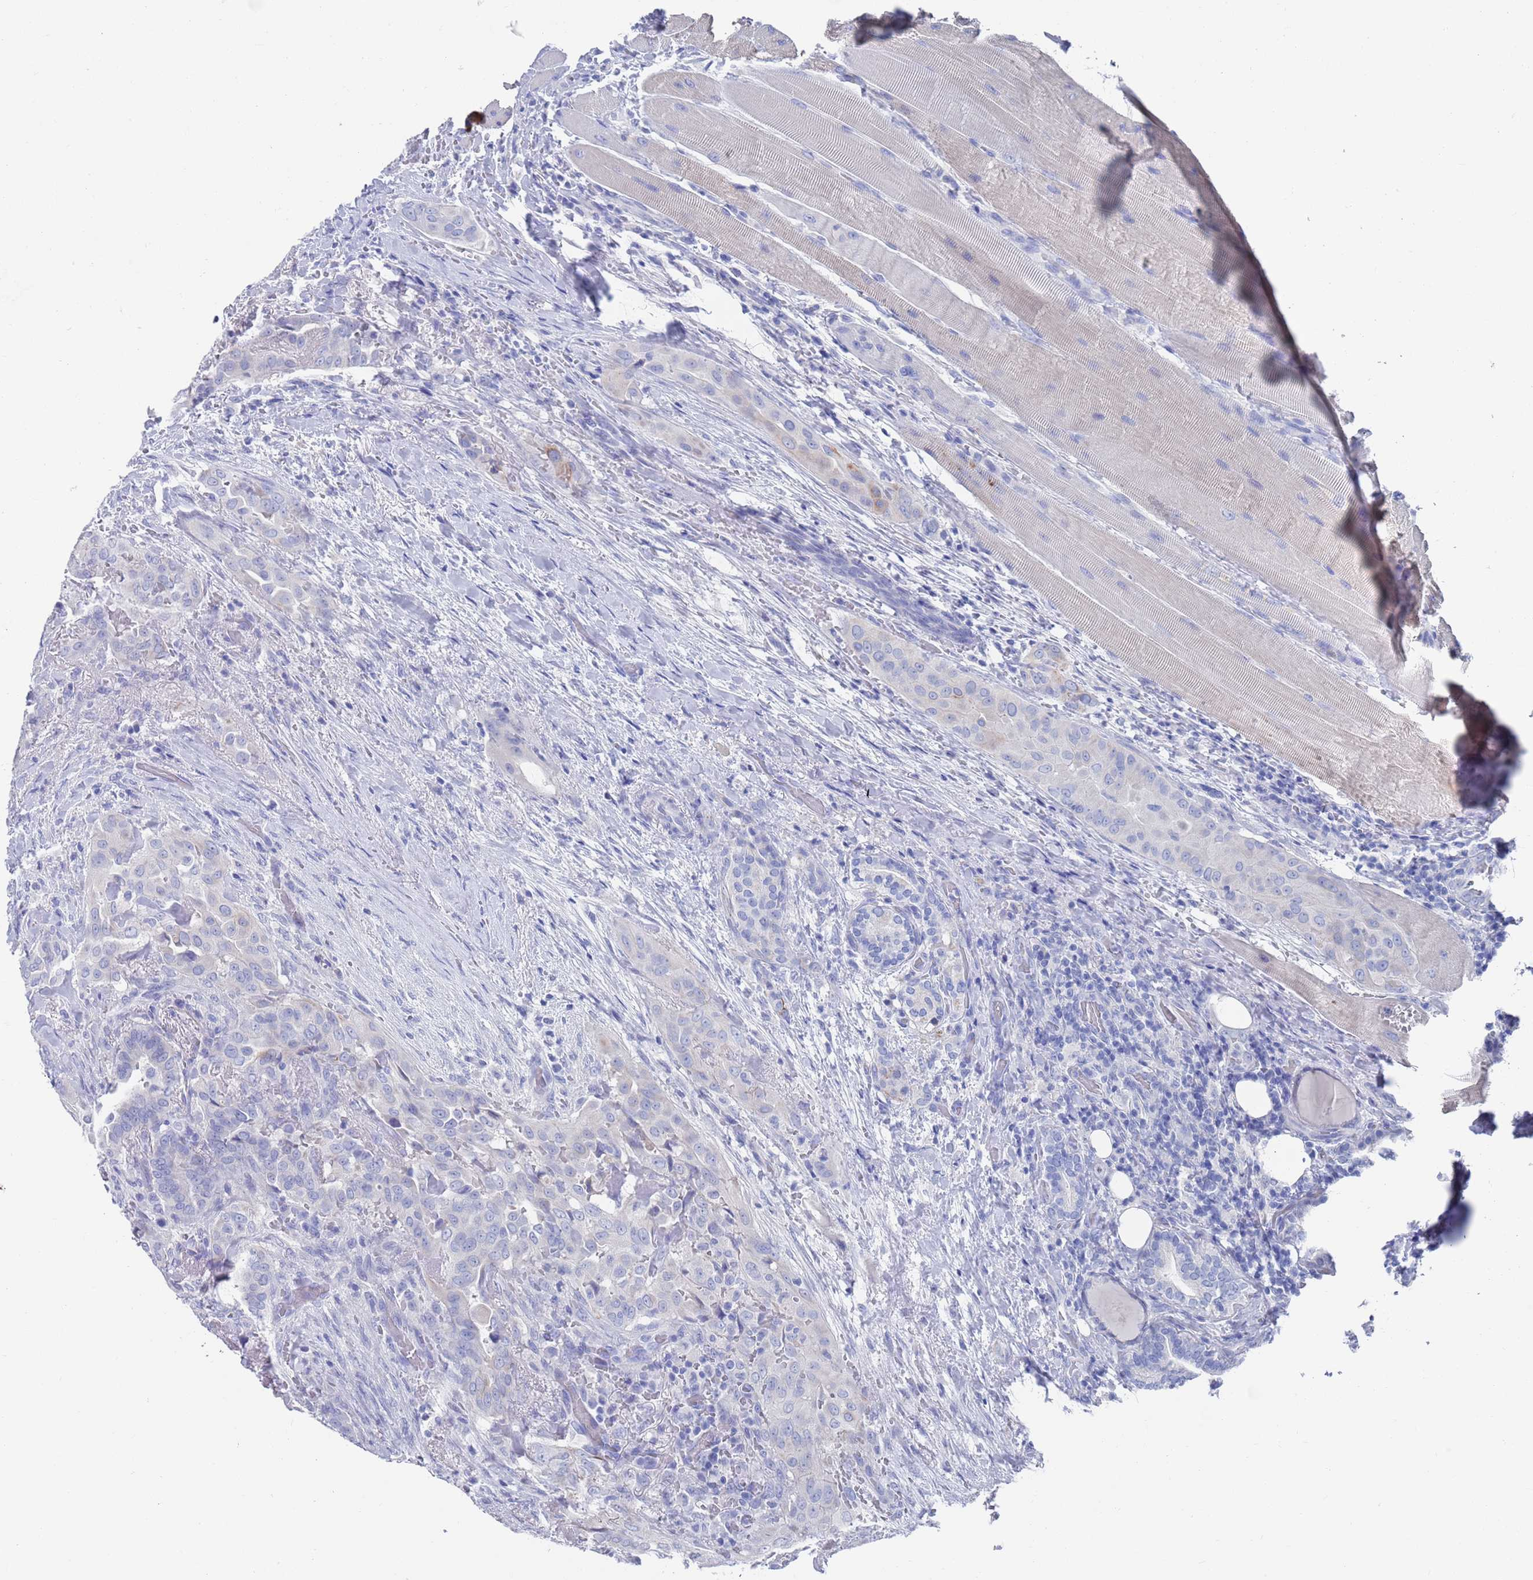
{"staining": {"intensity": "negative", "quantity": "none", "location": "none"}, "tissue": "thyroid cancer", "cell_type": "Tumor cells", "image_type": "cancer", "snomed": [{"axis": "morphology", "description": "Papillary adenocarcinoma, NOS"}, {"axis": "topography", "description": "Thyroid gland"}], "caption": "High power microscopy histopathology image of an IHC histopathology image of thyroid cancer, revealing no significant expression in tumor cells.", "gene": "MTMR2", "patient": {"sex": "male", "age": 61}}